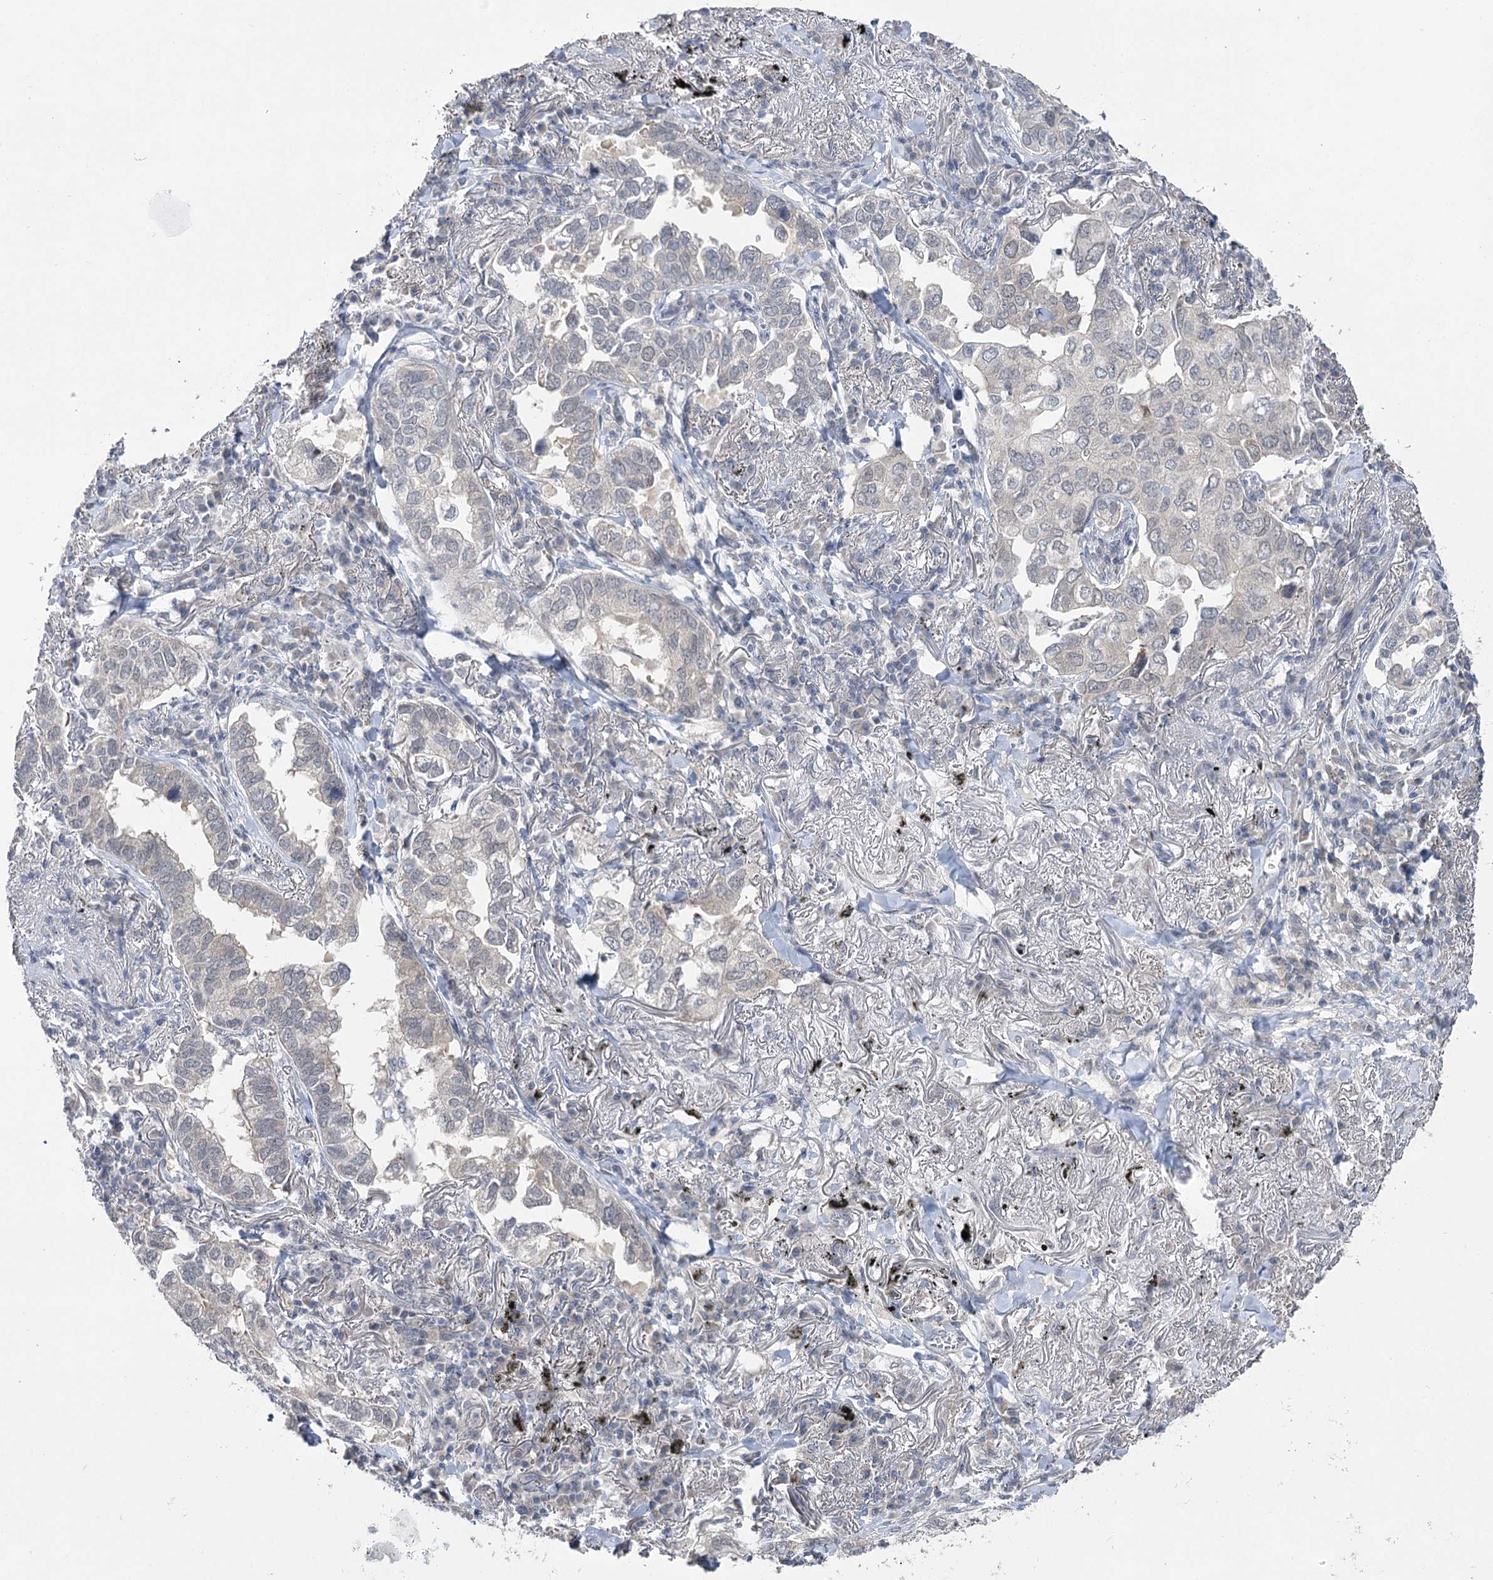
{"staining": {"intensity": "negative", "quantity": "none", "location": "none"}, "tissue": "lung cancer", "cell_type": "Tumor cells", "image_type": "cancer", "snomed": [{"axis": "morphology", "description": "Adenocarcinoma, NOS"}, {"axis": "topography", "description": "Lung"}], "caption": "Photomicrograph shows no significant protein positivity in tumor cells of adenocarcinoma (lung). (DAB immunohistochemistry visualized using brightfield microscopy, high magnification).", "gene": "PHYHIPL", "patient": {"sex": "male", "age": 65}}